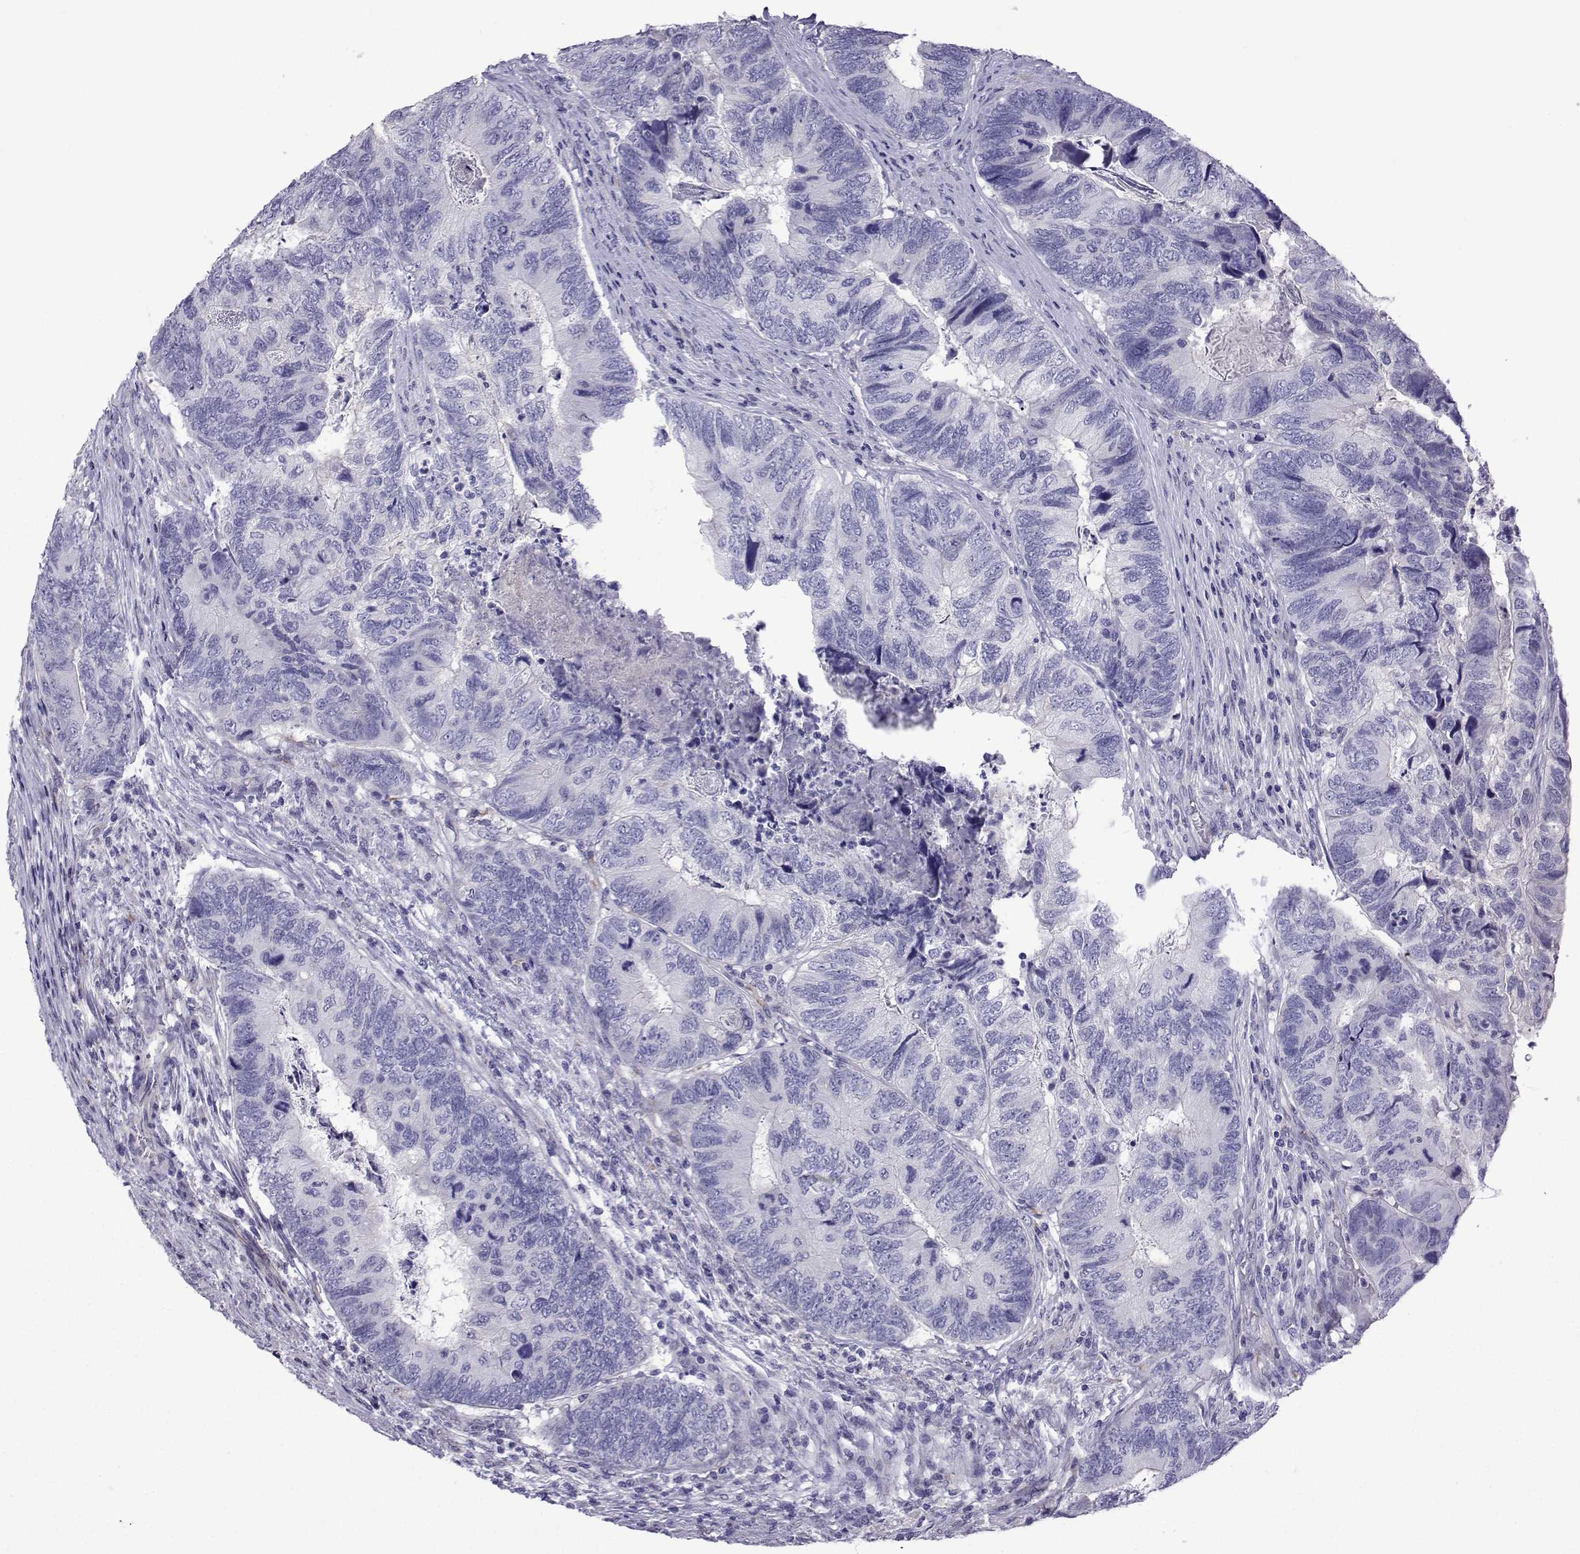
{"staining": {"intensity": "negative", "quantity": "none", "location": "none"}, "tissue": "colorectal cancer", "cell_type": "Tumor cells", "image_type": "cancer", "snomed": [{"axis": "morphology", "description": "Adenocarcinoma, NOS"}, {"axis": "topography", "description": "Colon"}], "caption": "Immunohistochemical staining of colorectal cancer displays no significant positivity in tumor cells. (Stains: DAB (3,3'-diaminobenzidine) immunohistochemistry (IHC) with hematoxylin counter stain, Microscopy: brightfield microscopy at high magnification).", "gene": "CFAP70", "patient": {"sex": "female", "age": 67}}